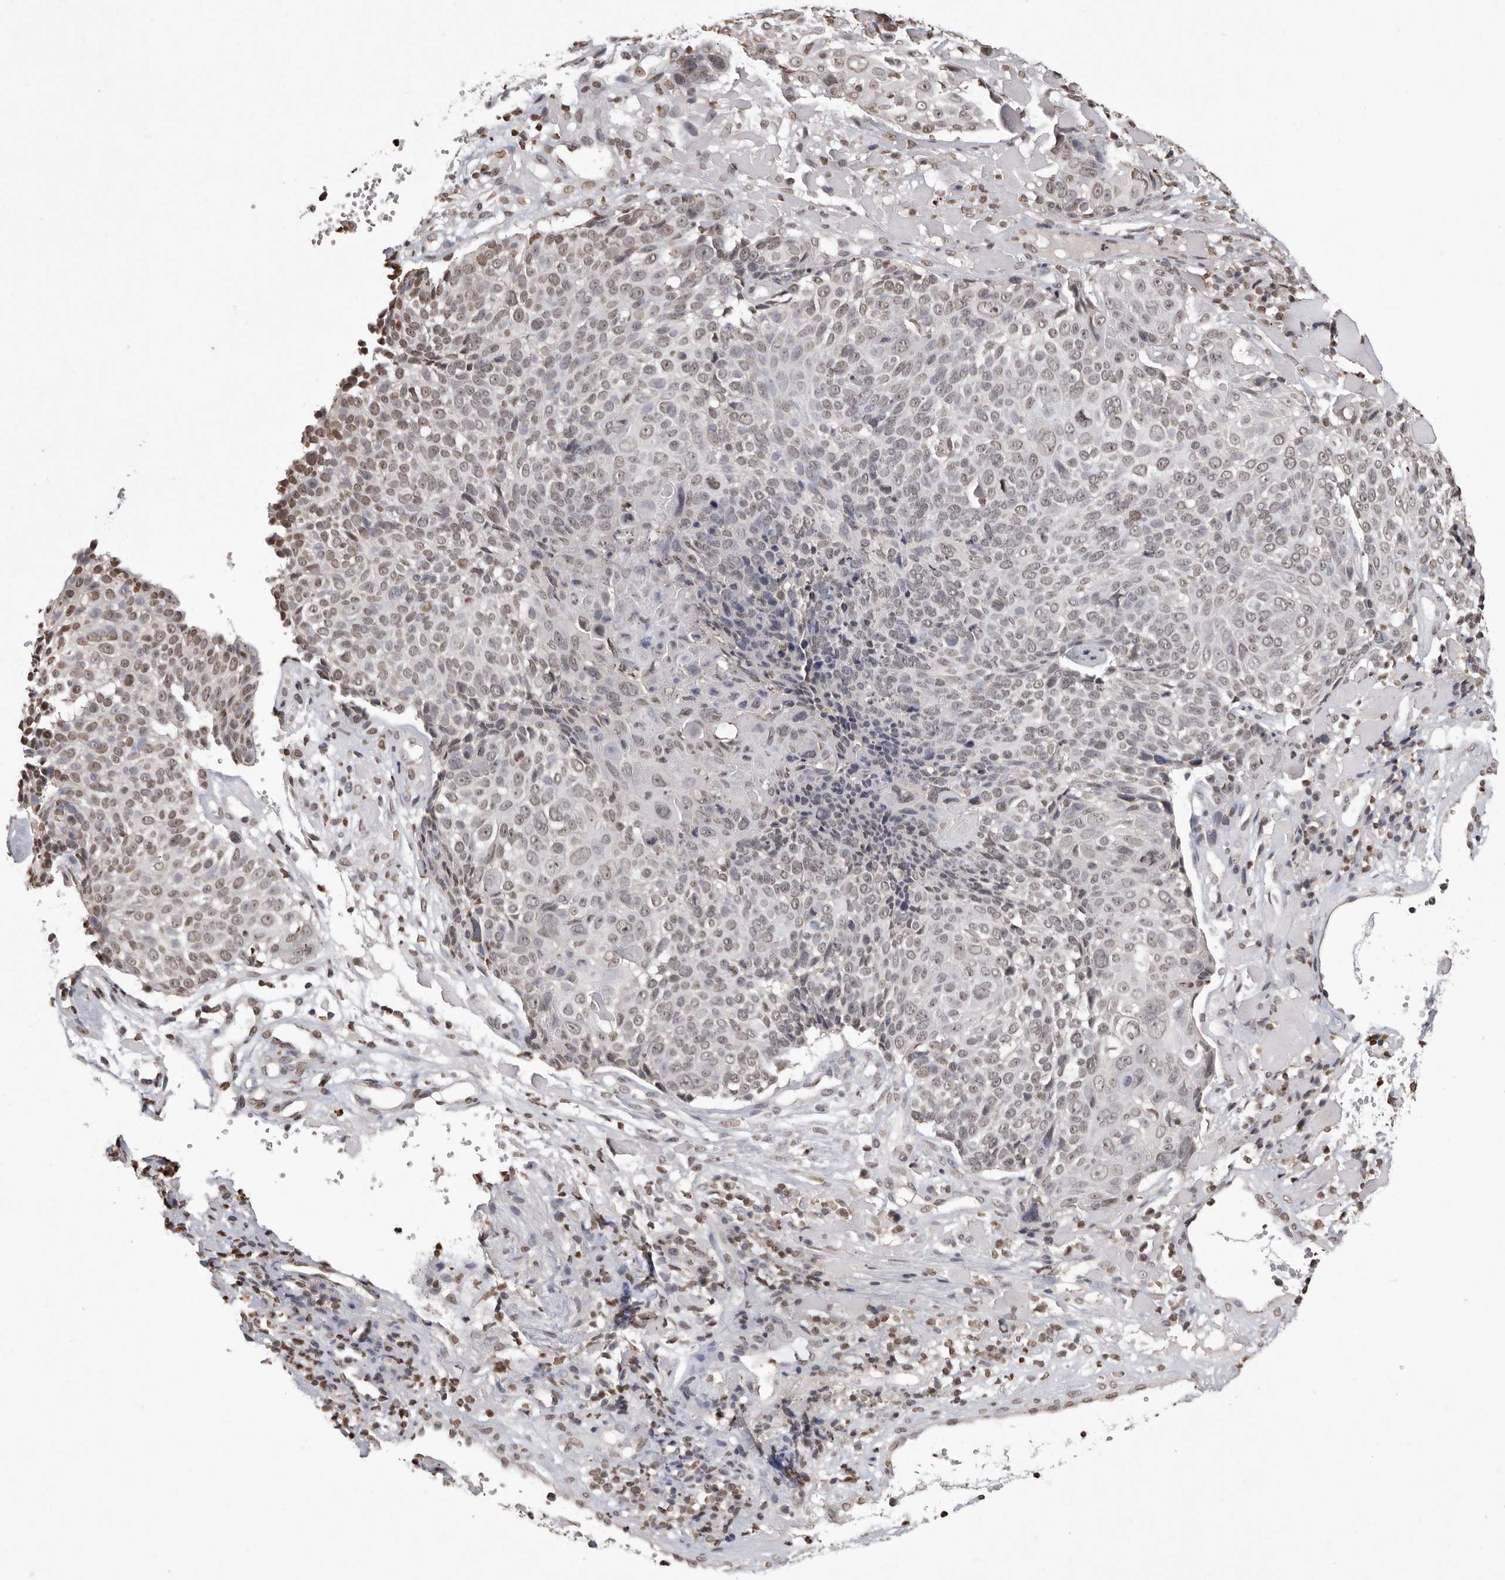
{"staining": {"intensity": "weak", "quantity": "25%-75%", "location": "nuclear"}, "tissue": "cervical cancer", "cell_type": "Tumor cells", "image_type": "cancer", "snomed": [{"axis": "morphology", "description": "Squamous cell carcinoma, NOS"}, {"axis": "topography", "description": "Cervix"}], "caption": "IHC (DAB (3,3'-diaminobenzidine)) staining of cervical cancer (squamous cell carcinoma) exhibits weak nuclear protein positivity in about 25%-75% of tumor cells.", "gene": "WDR45", "patient": {"sex": "female", "age": 74}}